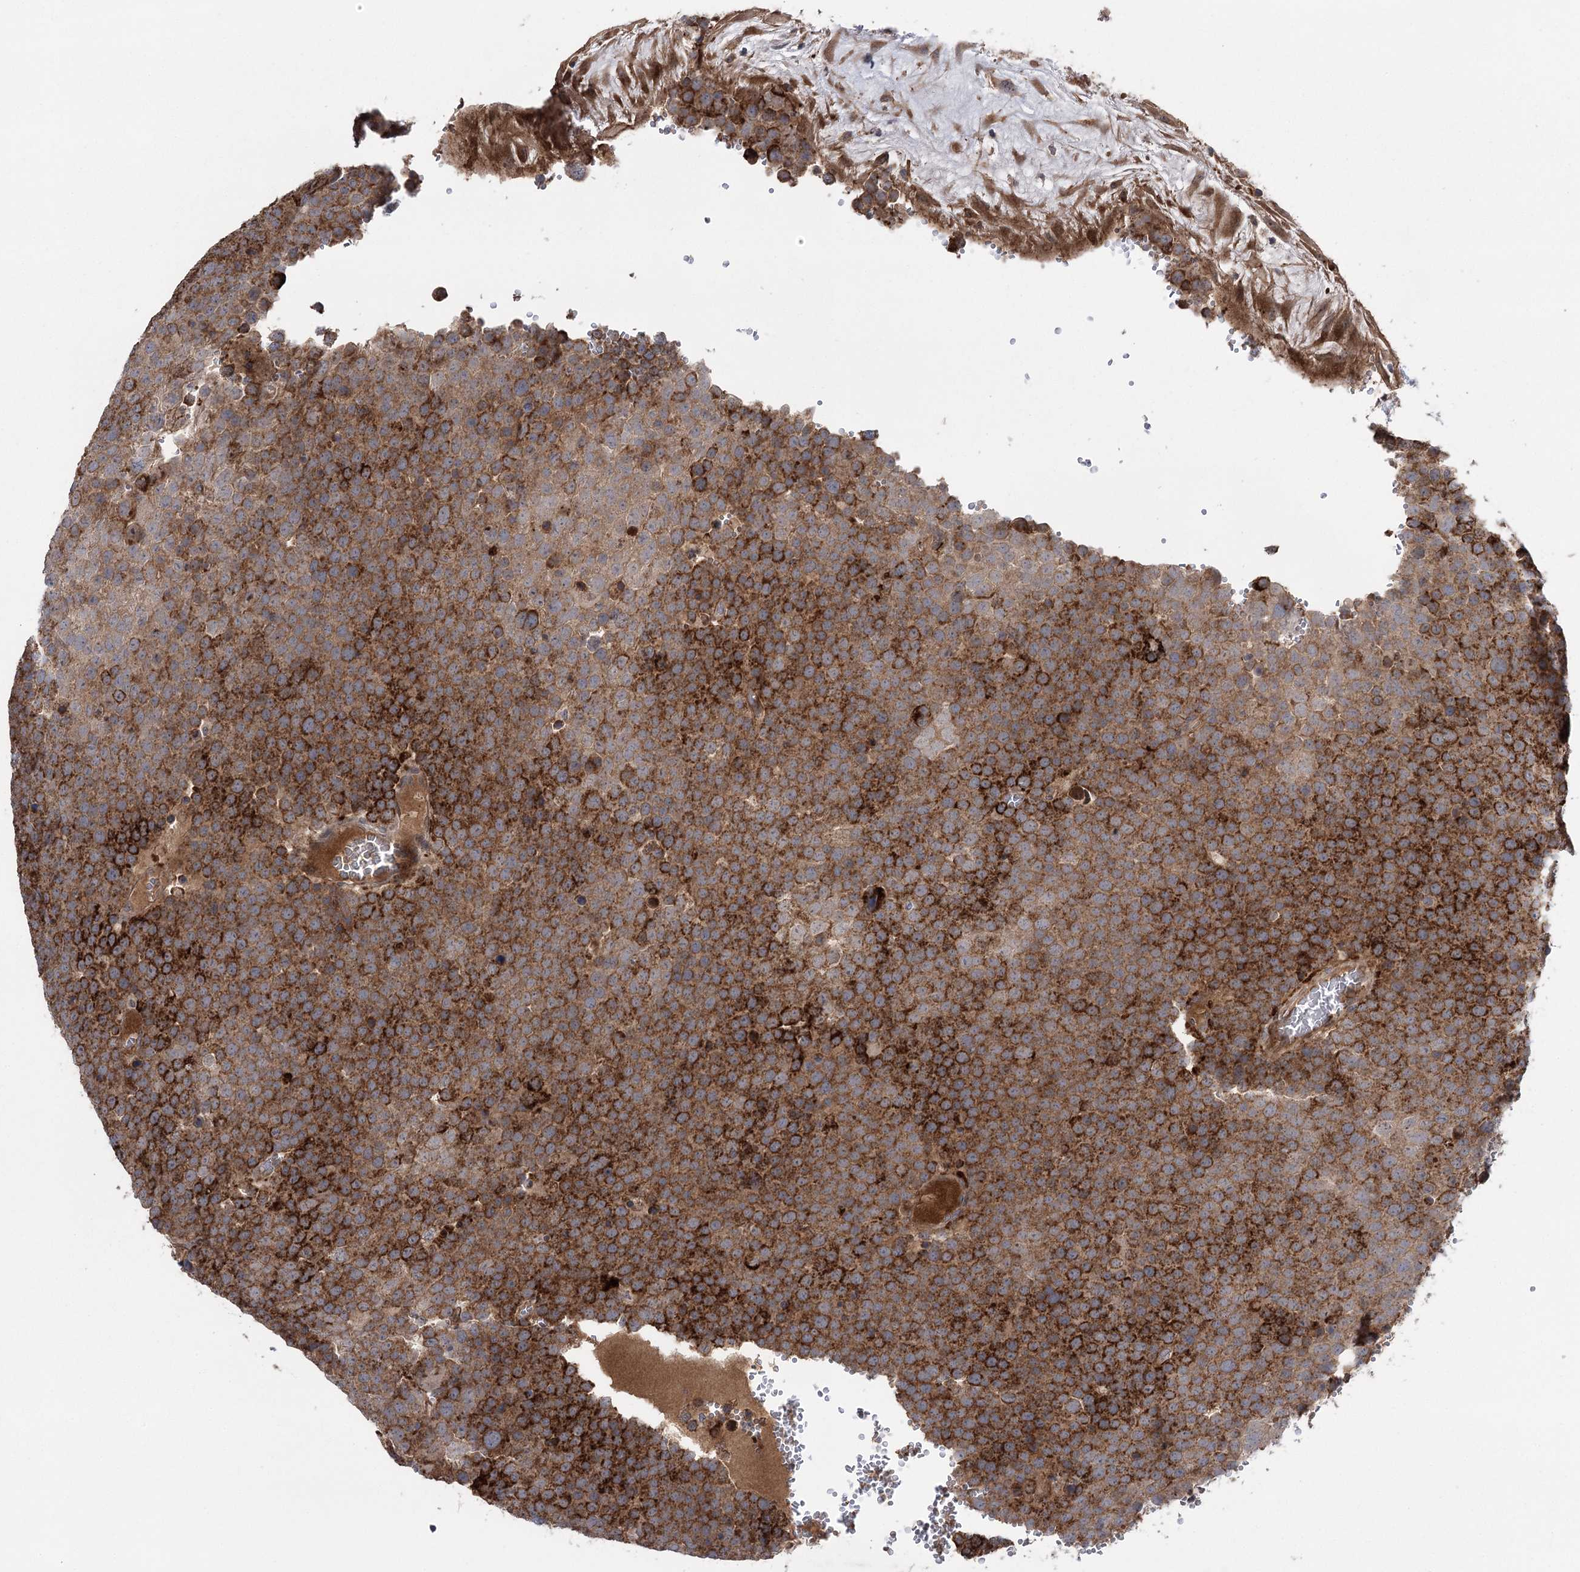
{"staining": {"intensity": "strong", "quantity": ">75%", "location": "cytoplasmic/membranous"}, "tissue": "testis cancer", "cell_type": "Tumor cells", "image_type": "cancer", "snomed": [{"axis": "morphology", "description": "Seminoma, NOS"}, {"axis": "topography", "description": "Testis"}], "caption": "The immunohistochemical stain labels strong cytoplasmic/membranous expression in tumor cells of seminoma (testis) tissue. (DAB (3,3'-diaminobenzidine) = brown stain, brightfield microscopy at high magnification).", "gene": "KCNN2", "patient": {"sex": "male", "age": 71}}